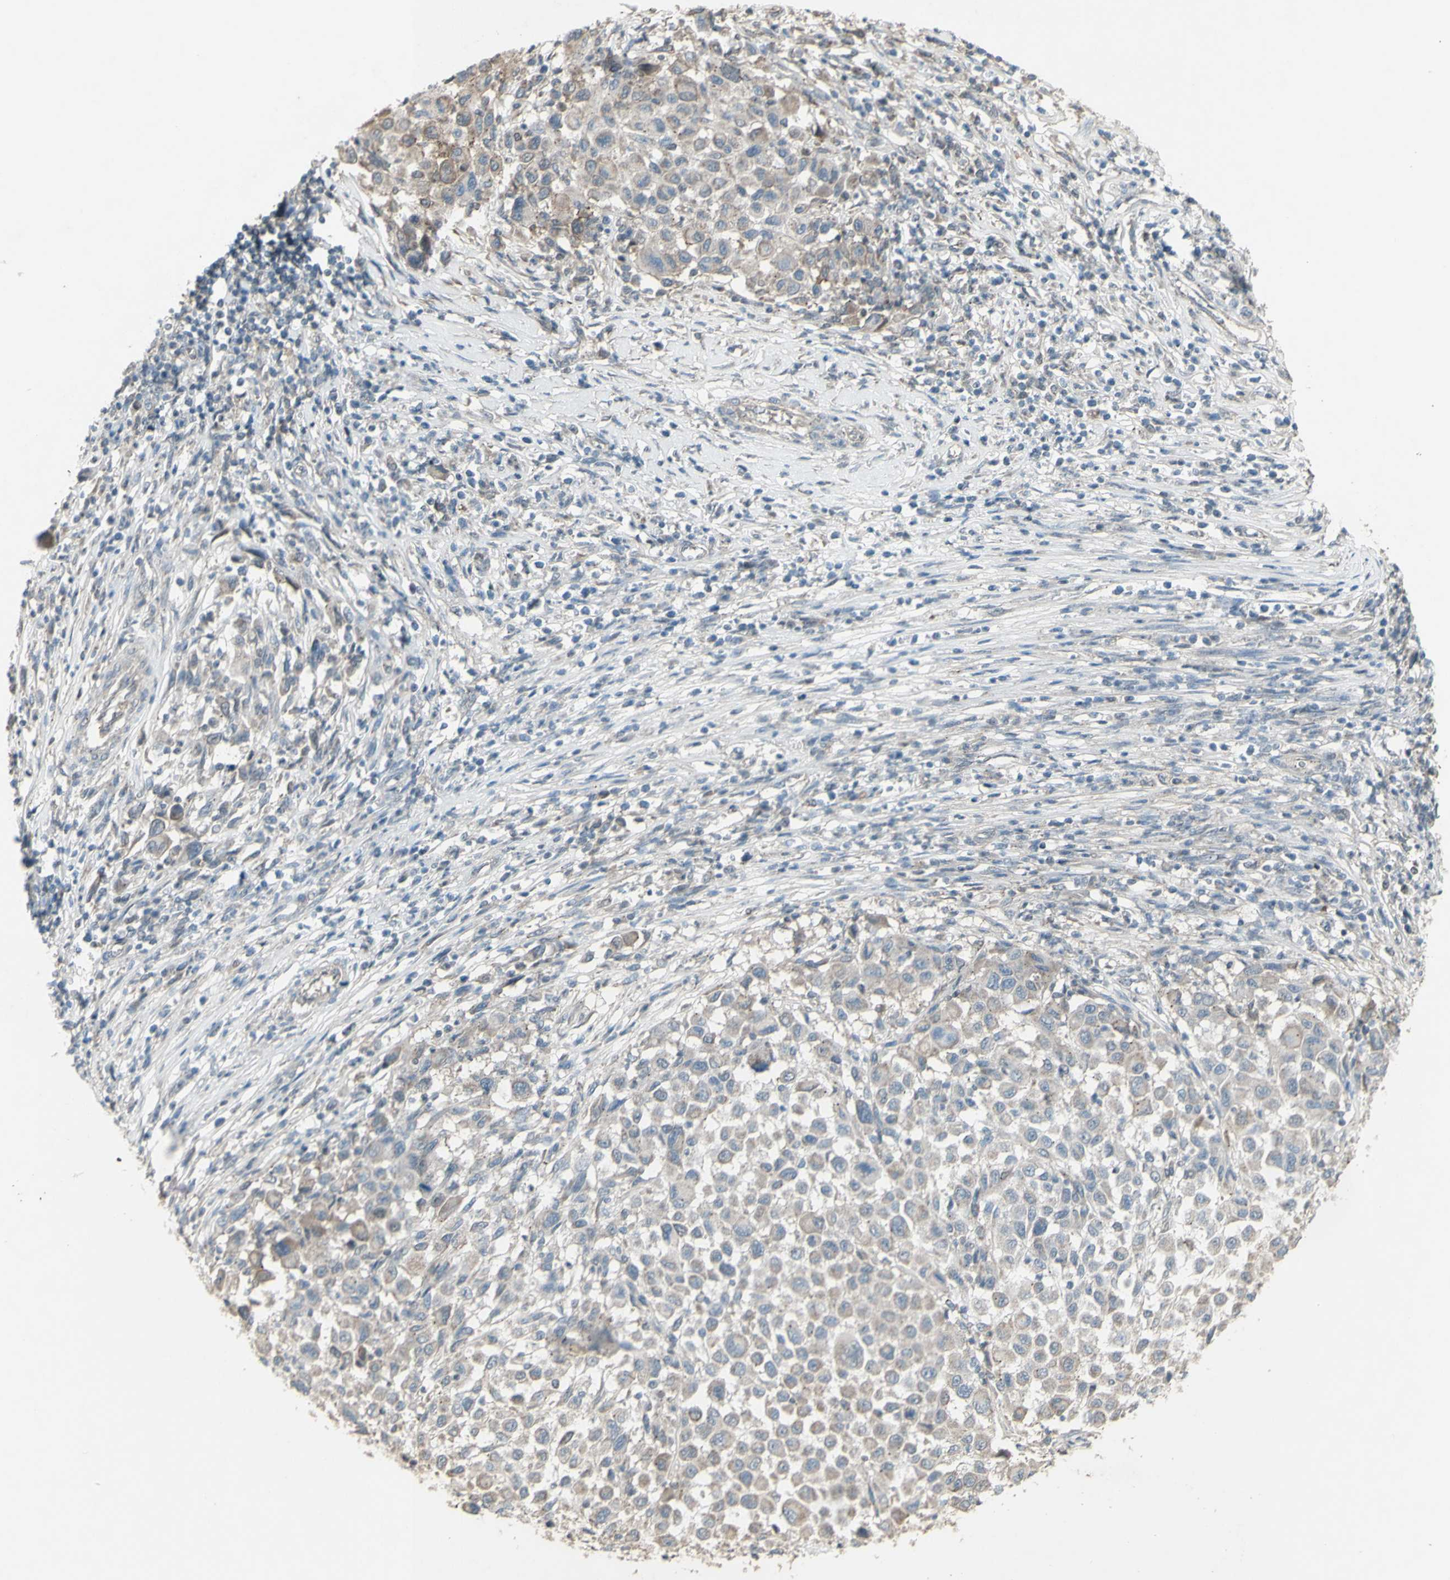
{"staining": {"intensity": "weak", "quantity": ">75%", "location": "cytoplasmic/membranous"}, "tissue": "melanoma", "cell_type": "Tumor cells", "image_type": "cancer", "snomed": [{"axis": "morphology", "description": "Malignant melanoma, Metastatic site"}, {"axis": "topography", "description": "Lymph node"}], "caption": "IHC photomicrograph of malignant melanoma (metastatic site) stained for a protein (brown), which exhibits low levels of weak cytoplasmic/membranous expression in approximately >75% of tumor cells.", "gene": "FXYD3", "patient": {"sex": "male", "age": 61}}